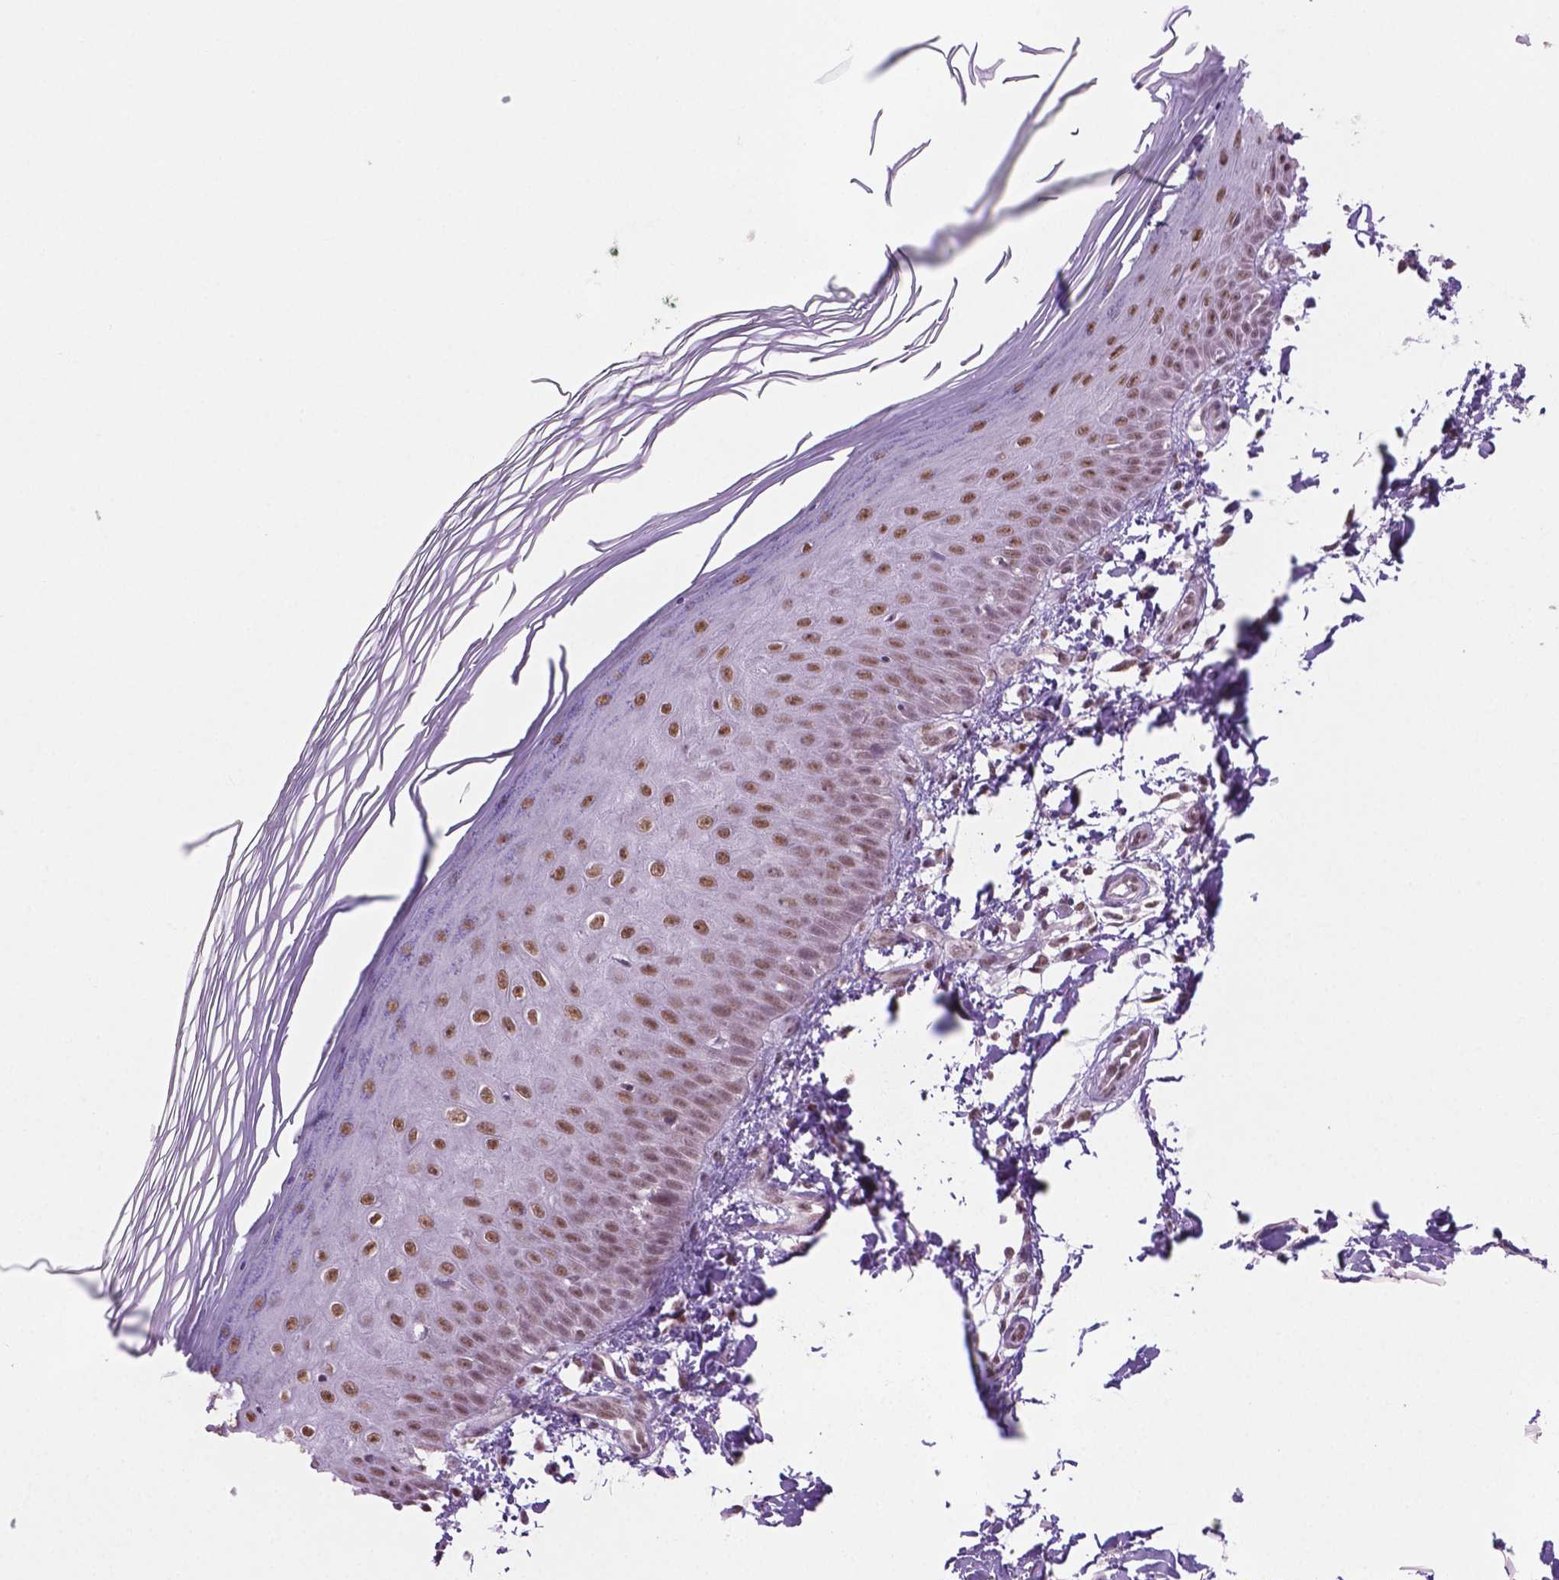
{"staining": {"intensity": "moderate", "quantity": ">75%", "location": "nuclear"}, "tissue": "skin", "cell_type": "Fibroblasts", "image_type": "normal", "snomed": [{"axis": "morphology", "description": "Normal tissue, NOS"}, {"axis": "topography", "description": "Skin"}], "caption": "A medium amount of moderate nuclear positivity is seen in approximately >75% of fibroblasts in benign skin. The staining is performed using DAB (3,3'-diaminobenzidine) brown chromogen to label protein expression. The nuclei are counter-stained blue using hematoxylin.", "gene": "PHAX", "patient": {"sex": "female", "age": 62}}